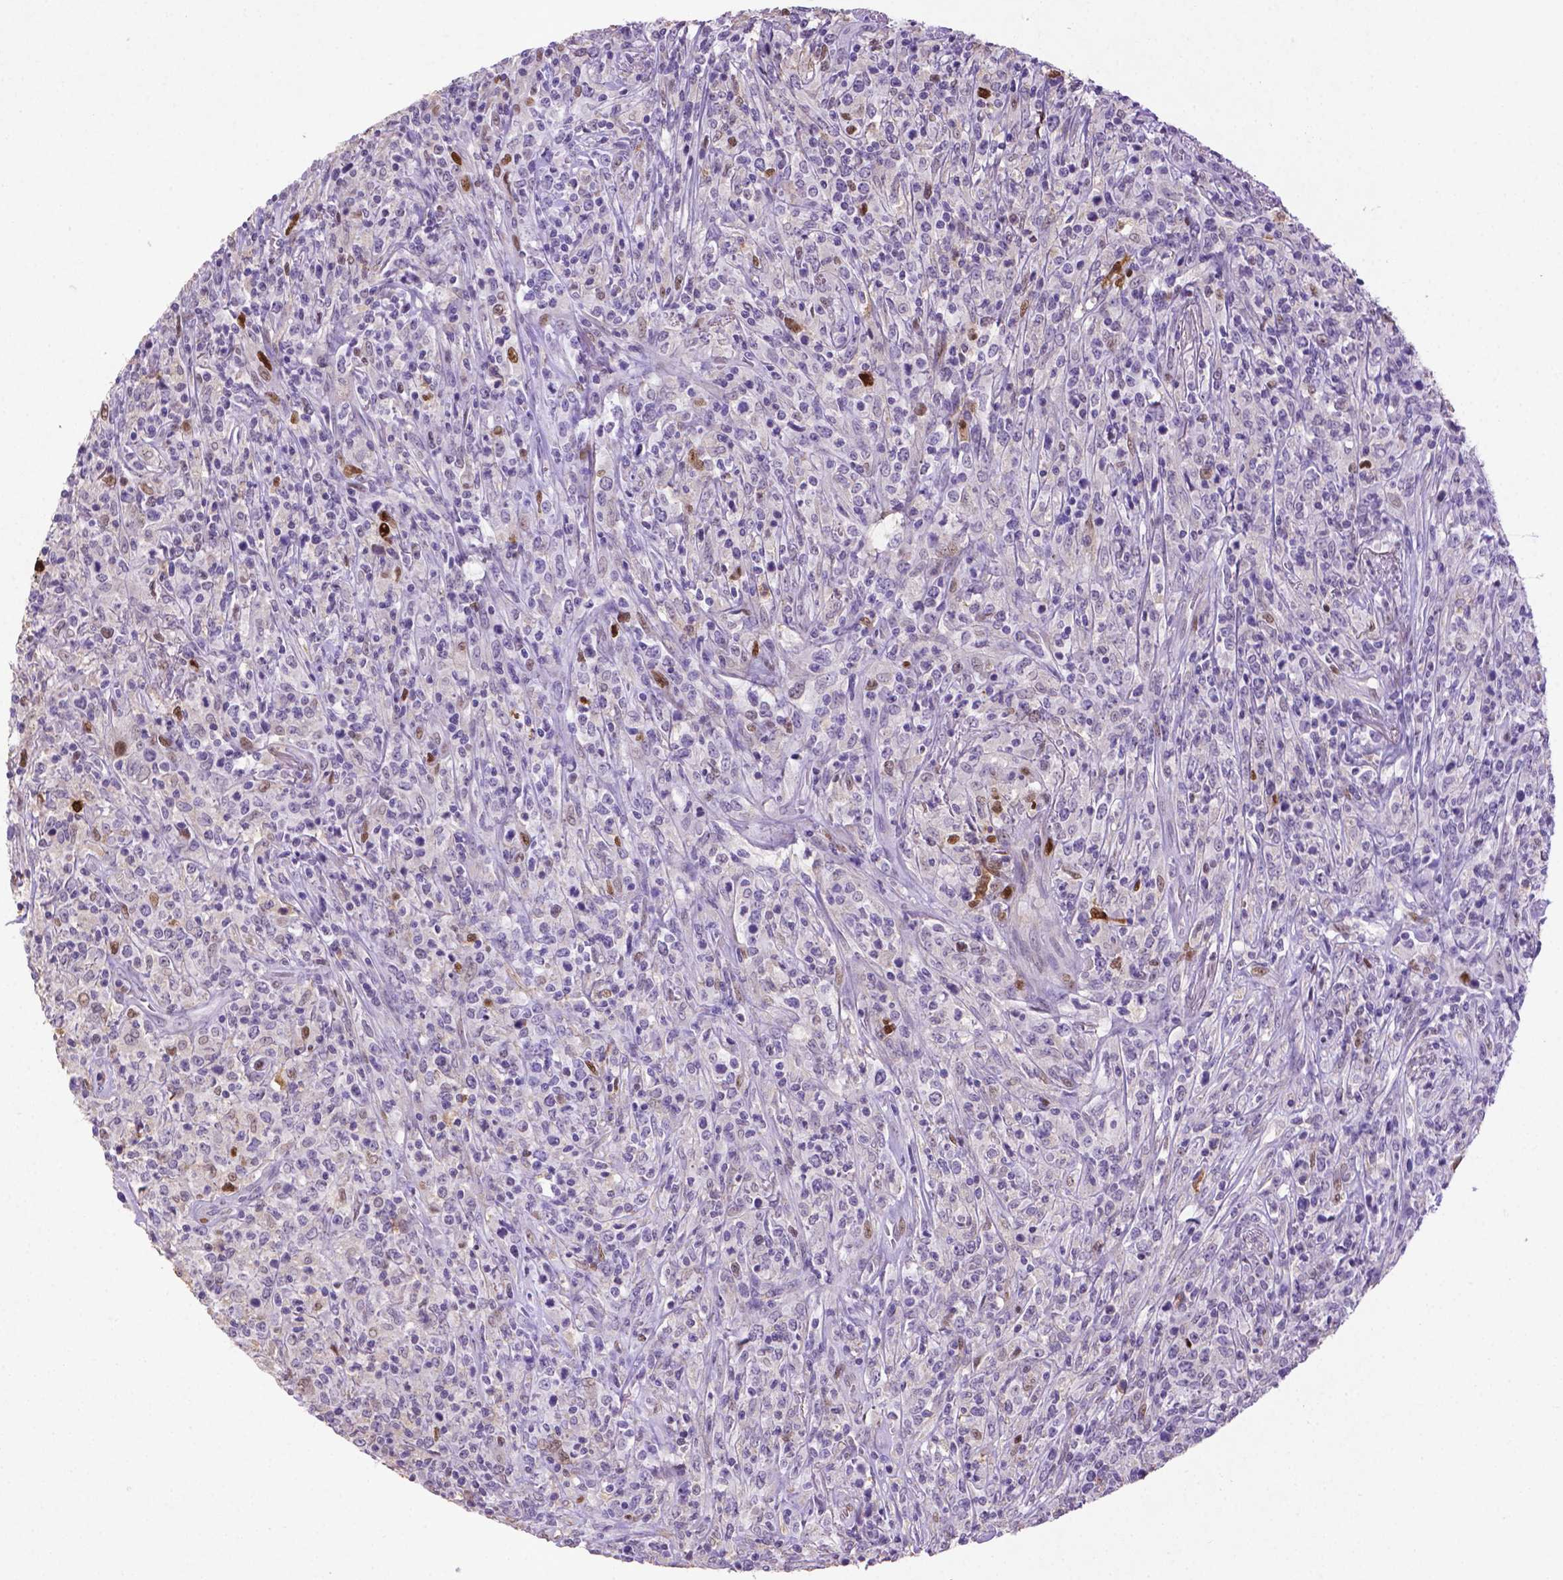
{"staining": {"intensity": "negative", "quantity": "none", "location": "none"}, "tissue": "lymphoma", "cell_type": "Tumor cells", "image_type": "cancer", "snomed": [{"axis": "morphology", "description": "Malignant lymphoma, non-Hodgkin's type, High grade"}, {"axis": "topography", "description": "Lung"}], "caption": "Immunohistochemistry (IHC) micrograph of human malignant lymphoma, non-Hodgkin's type (high-grade) stained for a protein (brown), which displays no staining in tumor cells.", "gene": "CDKN1A", "patient": {"sex": "male", "age": 79}}